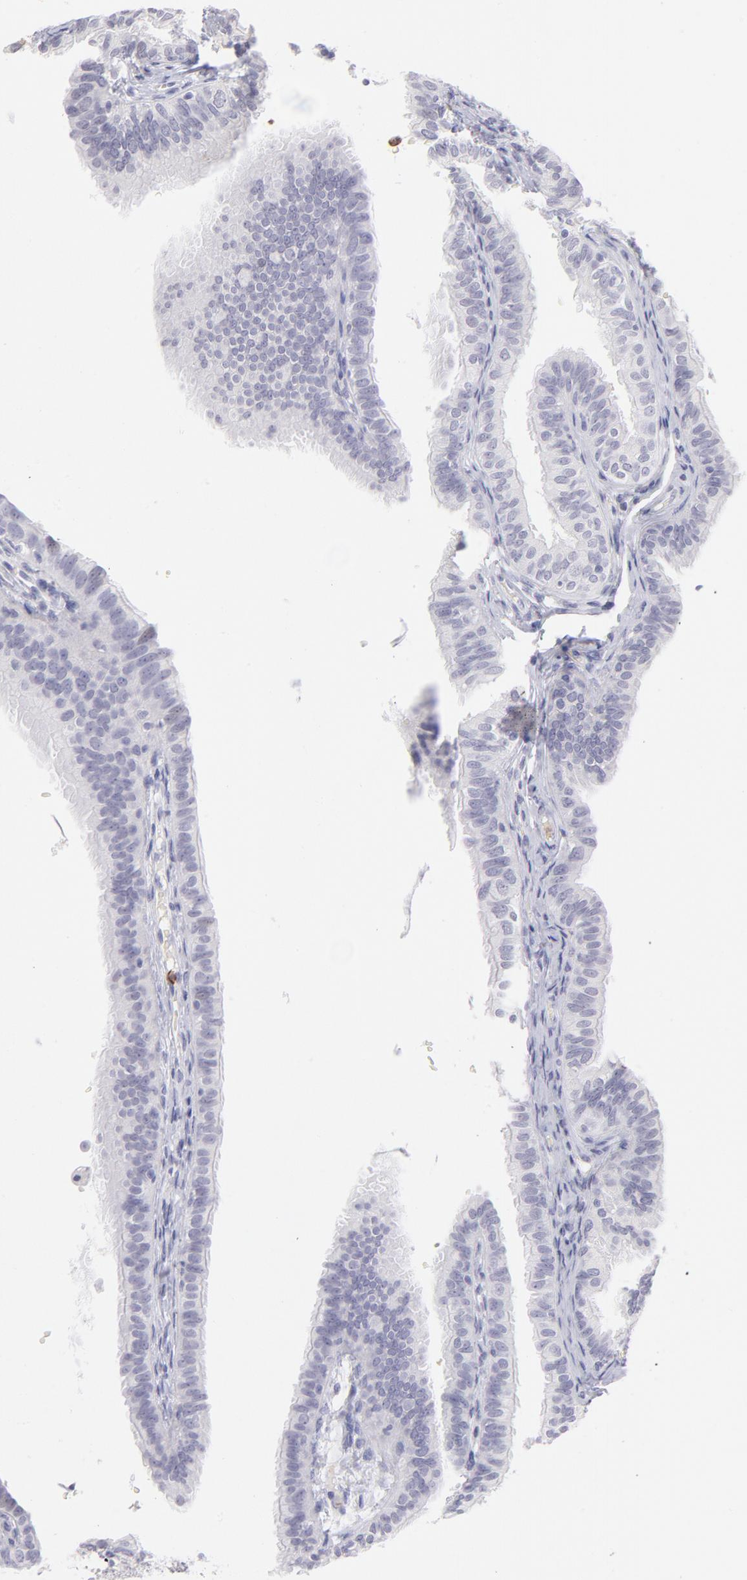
{"staining": {"intensity": "negative", "quantity": "none", "location": "none"}, "tissue": "fallopian tube", "cell_type": "Glandular cells", "image_type": "normal", "snomed": [{"axis": "morphology", "description": "Normal tissue, NOS"}, {"axis": "morphology", "description": "Dermoid, NOS"}, {"axis": "topography", "description": "Fallopian tube"}], "caption": "The photomicrograph exhibits no significant staining in glandular cells of fallopian tube. The staining was performed using DAB to visualize the protein expression in brown, while the nuclei were stained in blue with hematoxylin (Magnification: 20x).", "gene": "LTB4R", "patient": {"sex": "female", "age": 33}}